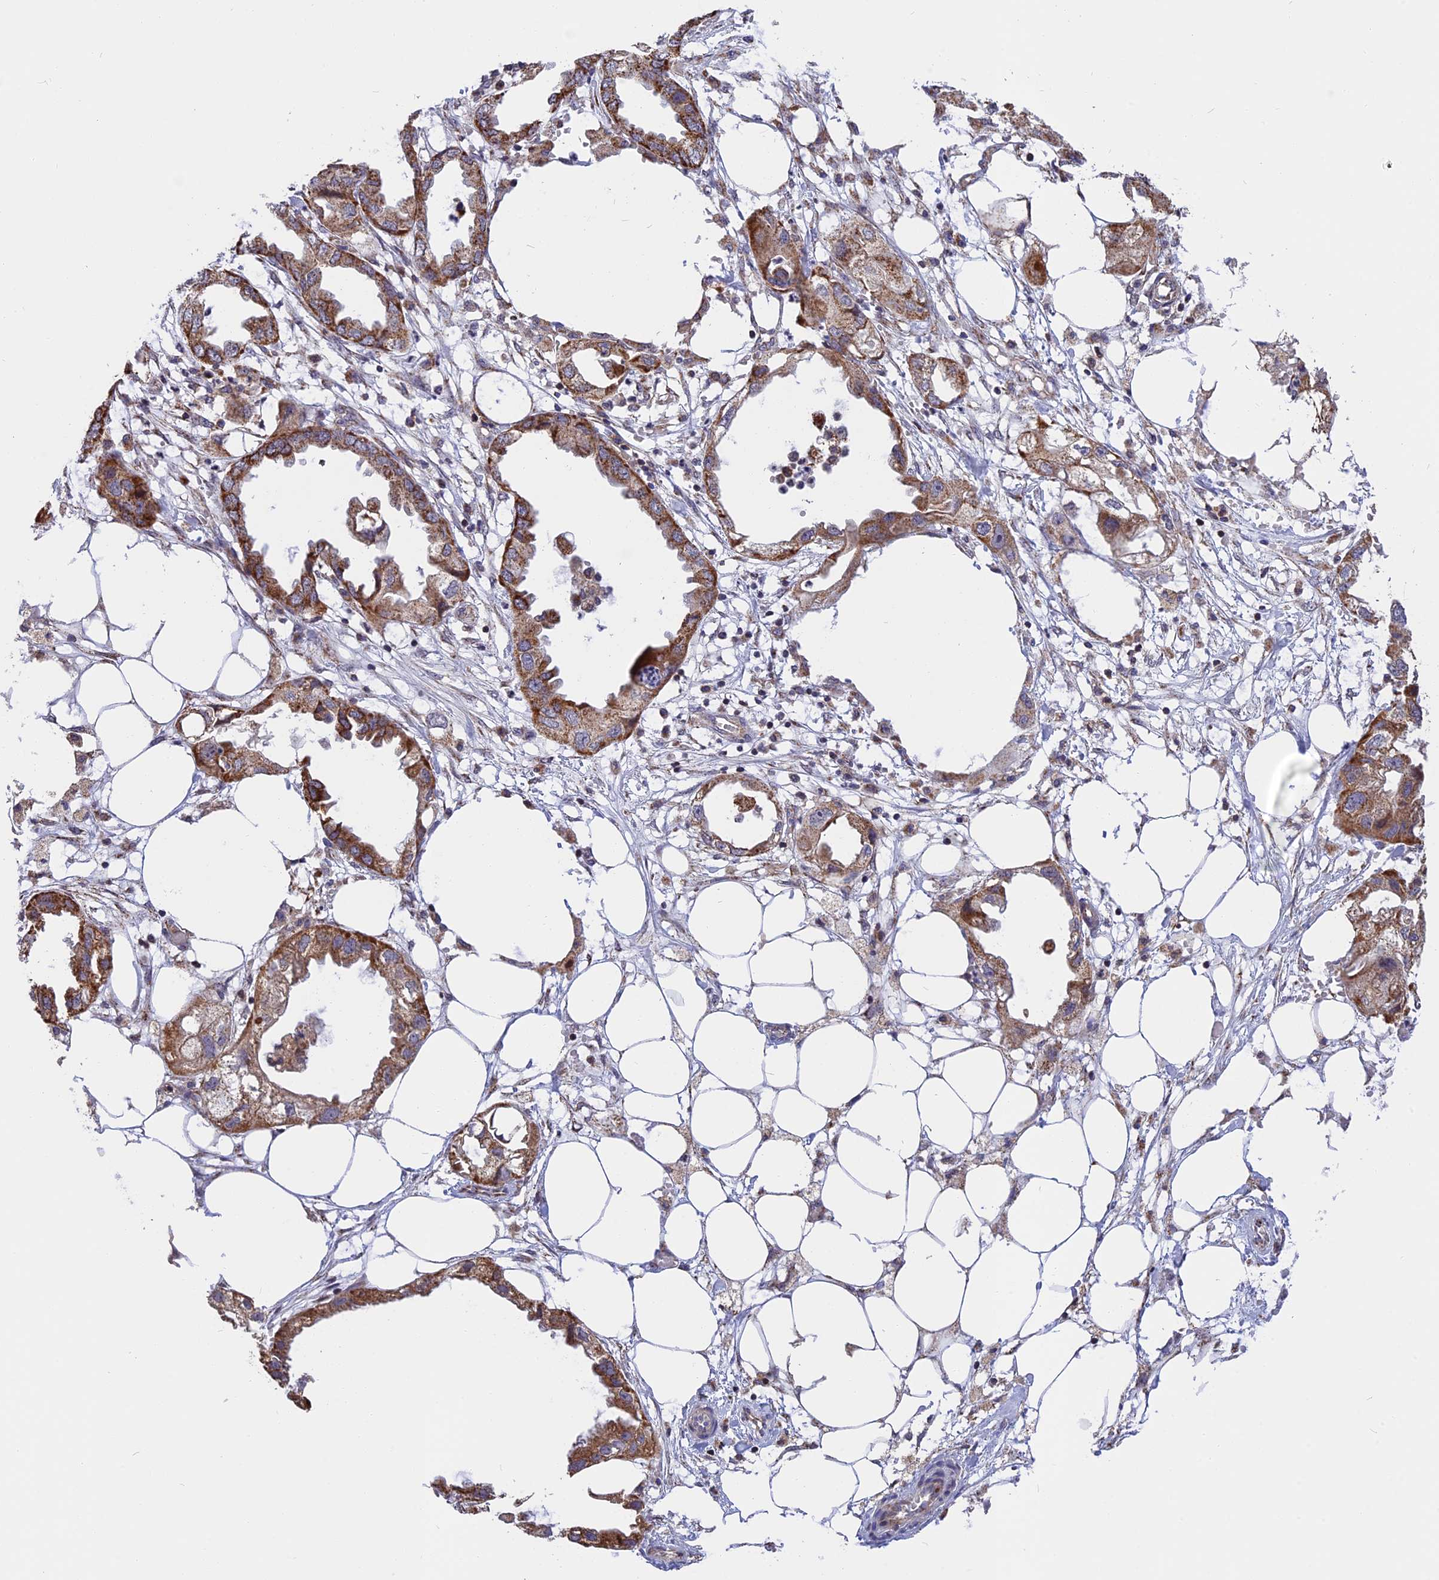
{"staining": {"intensity": "moderate", "quantity": ">75%", "location": "cytoplasmic/membranous"}, "tissue": "endometrial cancer", "cell_type": "Tumor cells", "image_type": "cancer", "snomed": [{"axis": "morphology", "description": "Adenocarcinoma, NOS"}, {"axis": "morphology", "description": "Adenocarcinoma, metastatic, NOS"}, {"axis": "topography", "description": "Adipose tissue"}, {"axis": "topography", "description": "Endometrium"}], "caption": "Endometrial adenocarcinoma stained with a brown dye demonstrates moderate cytoplasmic/membranous positive expression in approximately >75% of tumor cells.", "gene": "RERGL", "patient": {"sex": "female", "age": 67}}